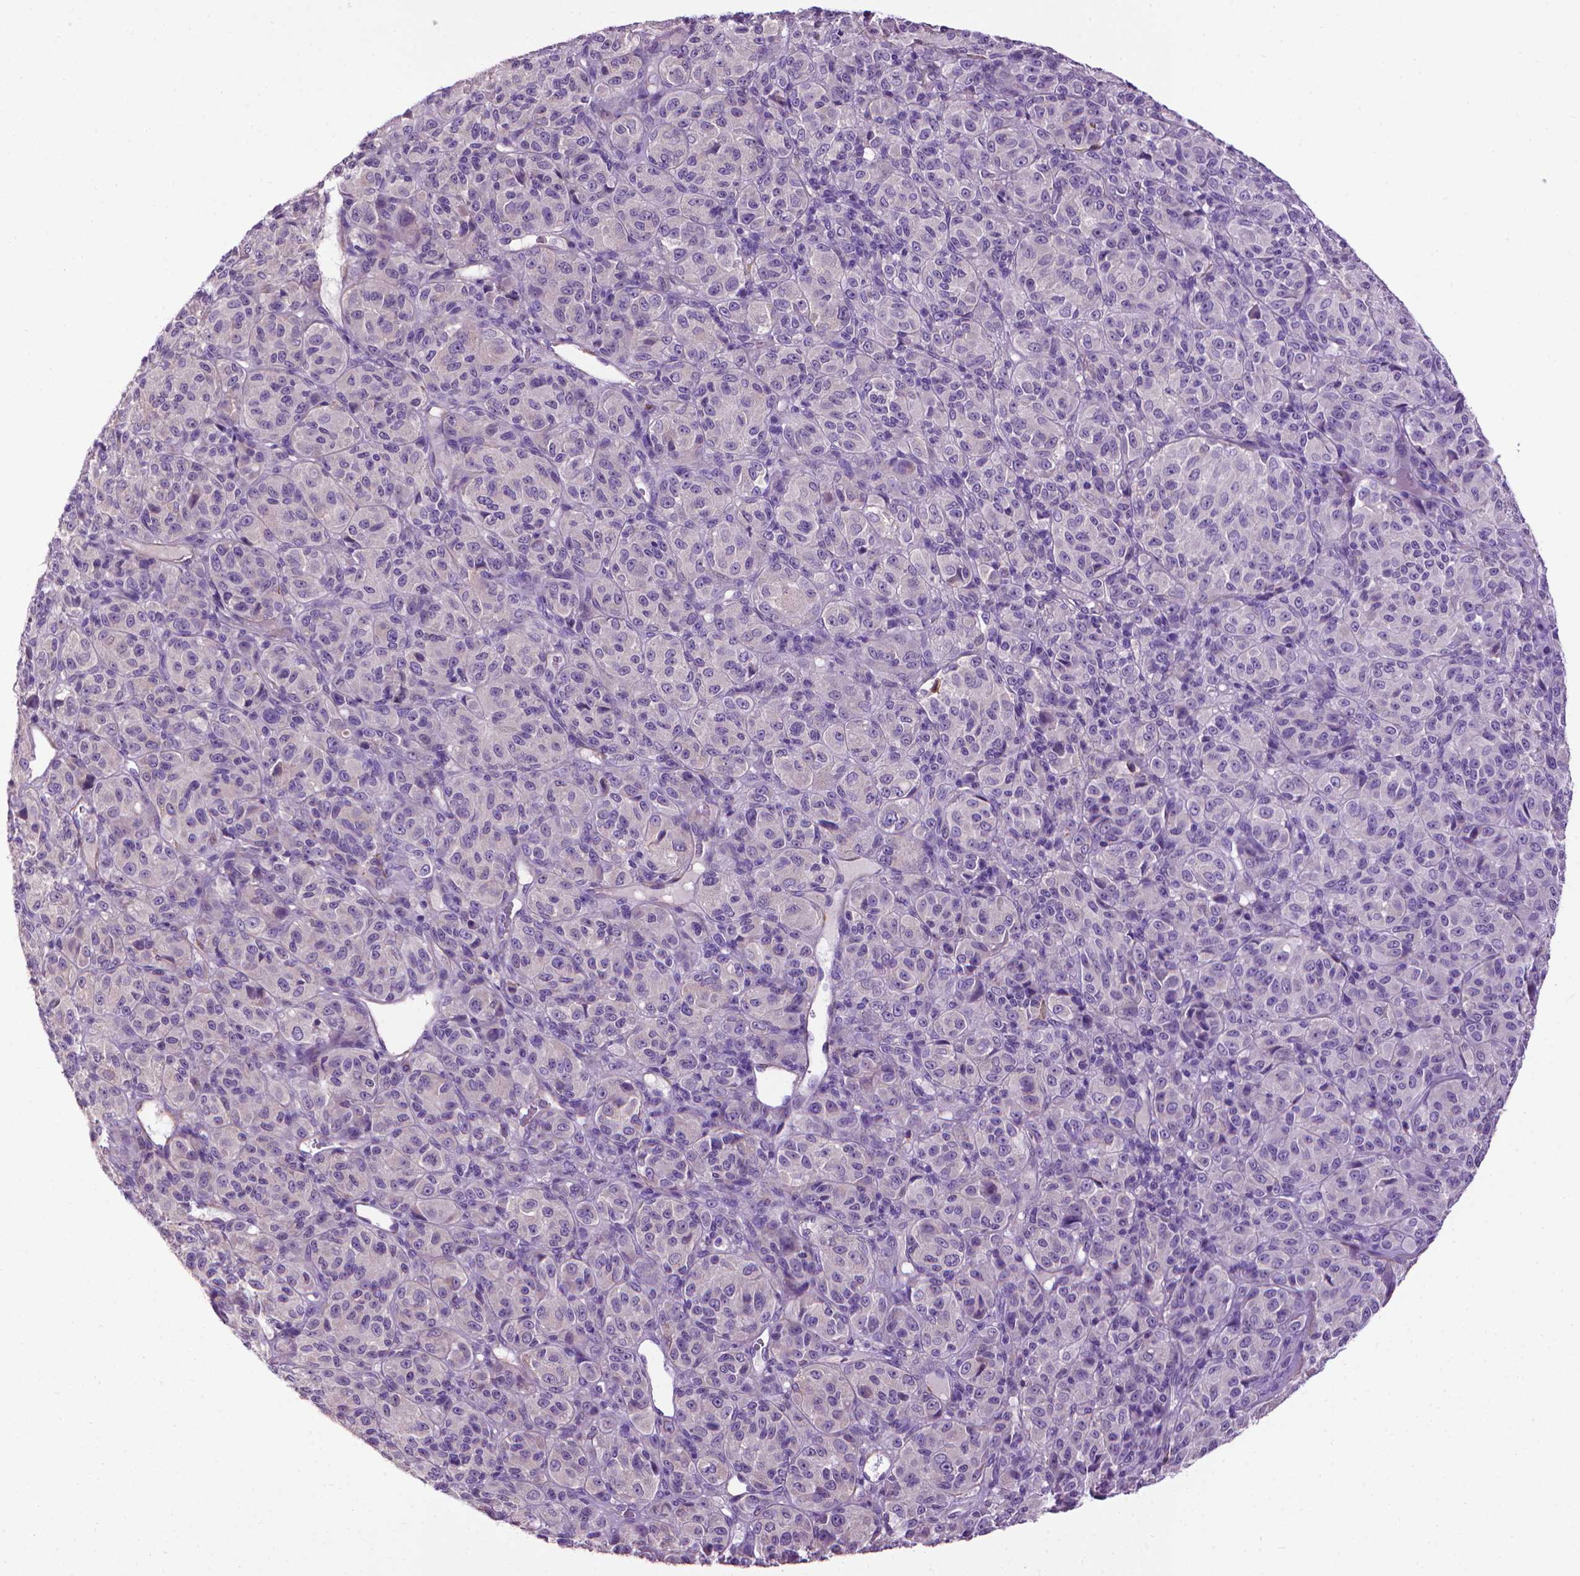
{"staining": {"intensity": "negative", "quantity": "none", "location": "none"}, "tissue": "melanoma", "cell_type": "Tumor cells", "image_type": "cancer", "snomed": [{"axis": "morphology", "description": "Malignant melanoma, Metastatic site"}, {"axis": "topography", "description": "Brain"}], "caption": "High magnification brightfield microscopy of melanoma stained with DAB (brown) and counterstained with hematoxylin (blue): tumor cells show no significant staining.", "gene": "AQP10", "patient": {"sex": "female", "age": 56}}